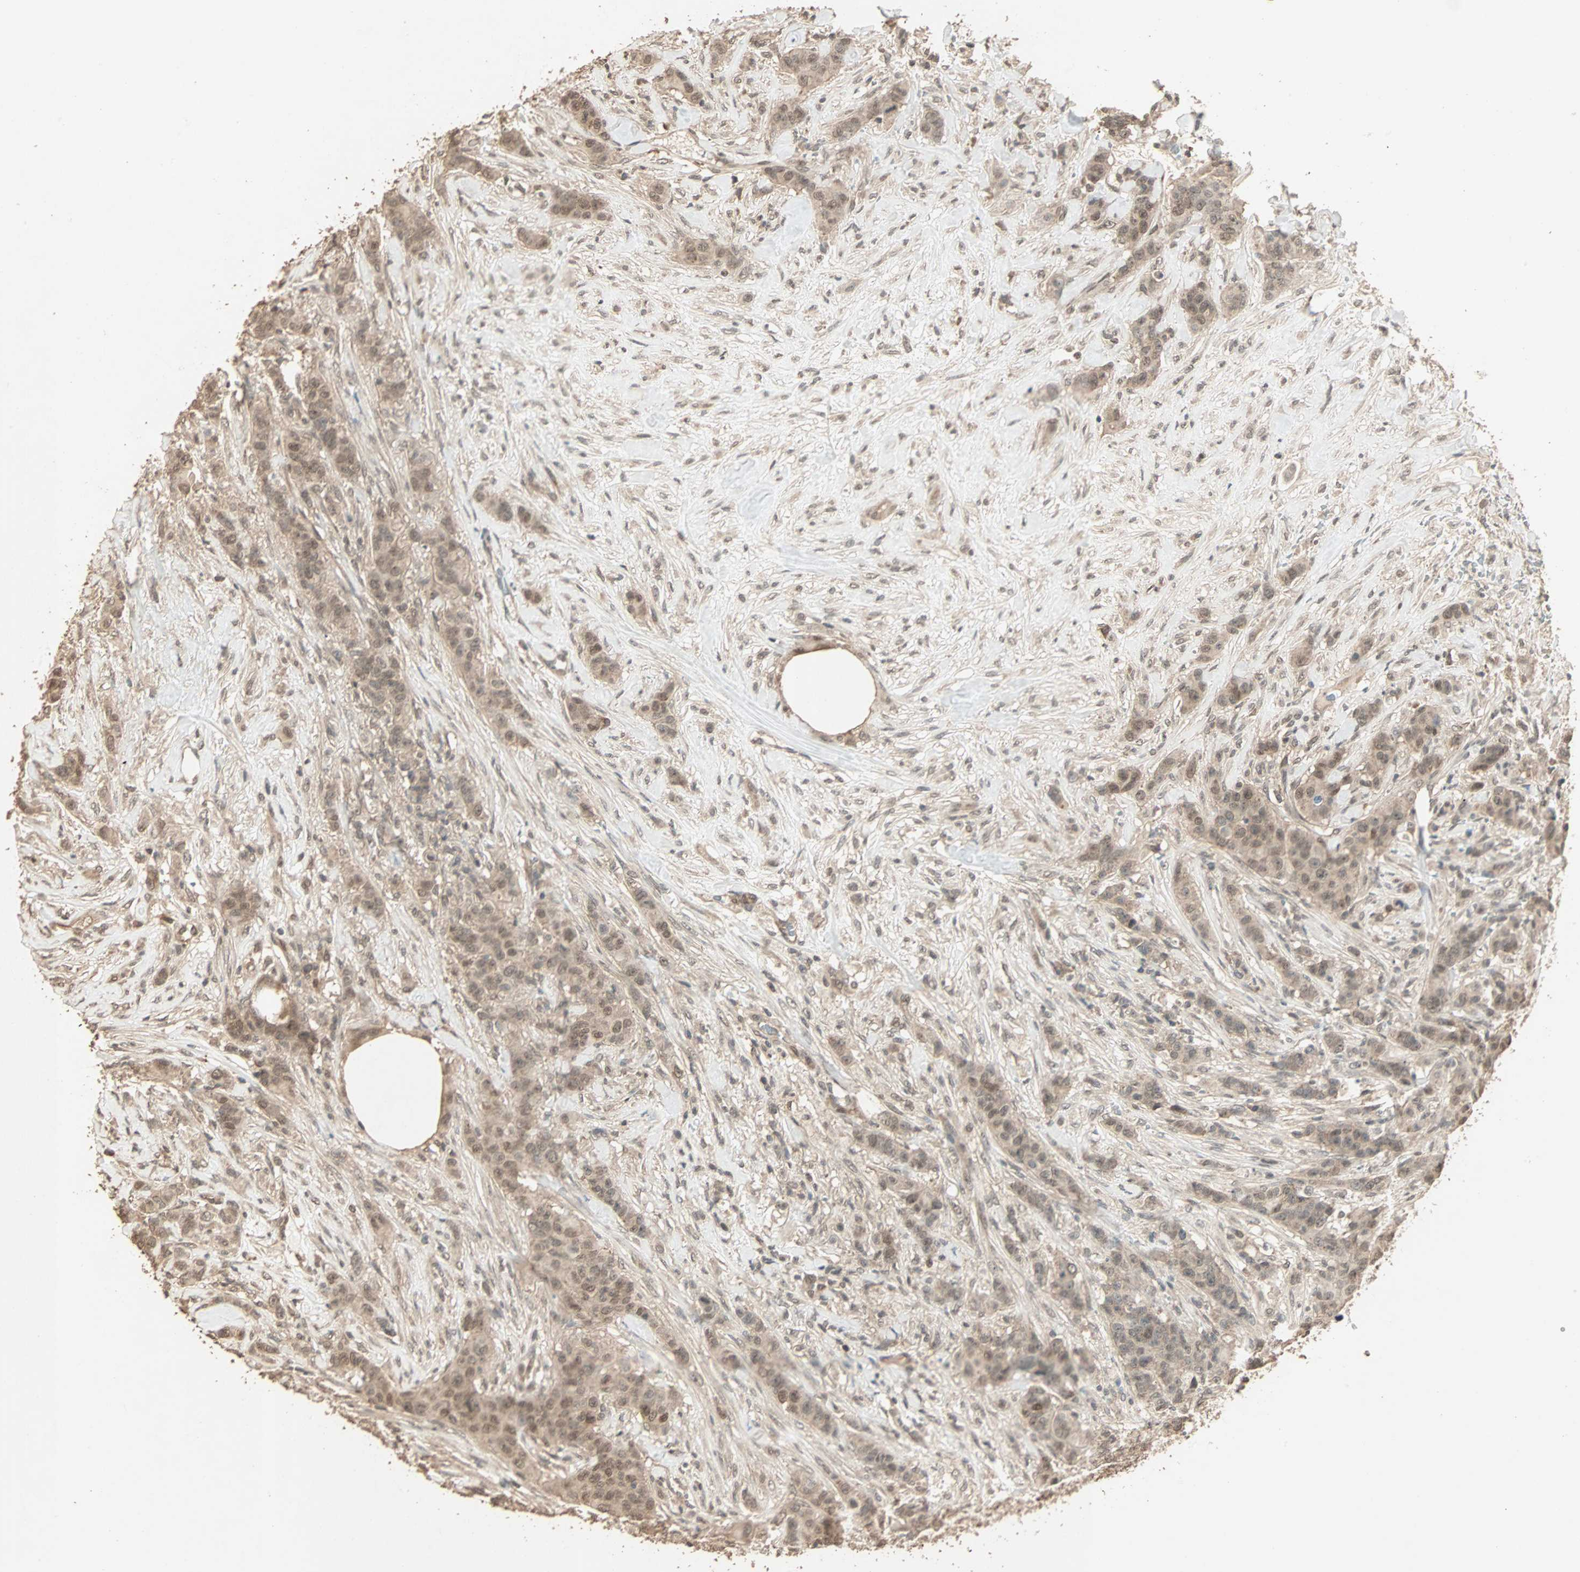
{"staining": {"intensity": "moderate", "quantity": ">75%", "location": "cytoplasmic/membranous,nuclear"}, "tissue": "breast cancer", "cell_type": "Tumor cells", "image_type": "cancer", "snomed": [{"axis": "morphology", "description": "Duct carcinoma"}, {"axis": "topography", "description": "Breast"}], "caption": "Immunohistochemistry photomicrograph of neoplastic tissue: human intraductal carcinoma (breast) stained using IHC demonstrates medium levels of moderate protein expression localized specifically in the cytoplasmic/membranous and nuclear of tumor cells, appearing as a cytoplasmic/membranous and nuclear brown color.", "gene": "ZBTB33", "patient": {"sex": "female", "age": 40}}